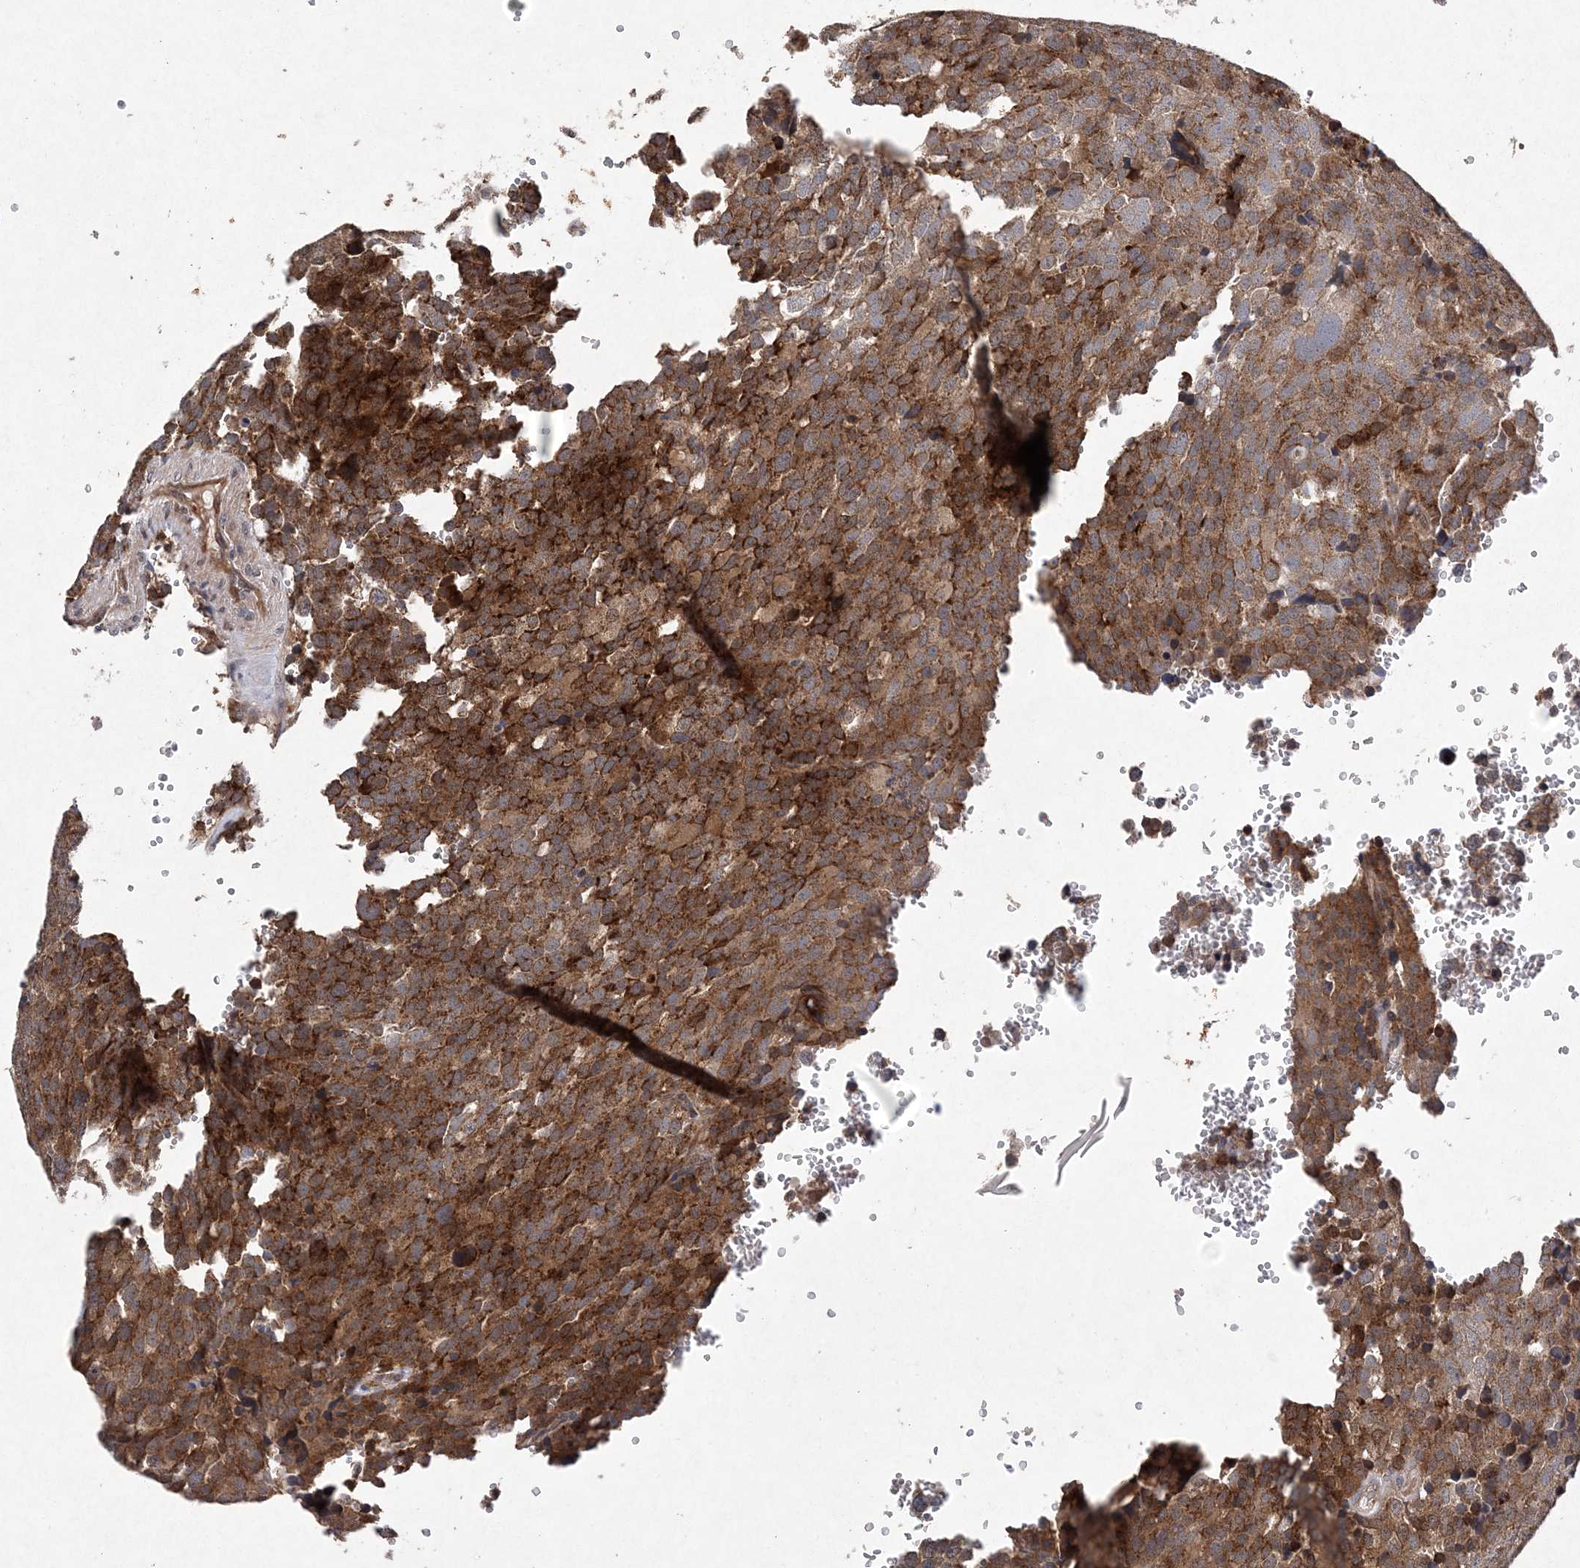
{"staining": {"intensity": "strong", "quantity": ">75%", "location": "cytoplasmic/membranous"}, "tissue": "testis cancer", "cell_type": "Tumor cells", "image_type": "cancer", "snomed": [{"axis": "morphology", "description": "Seminoma, NOS"}, {"axis": "topography", "description": "Testis"}], "caption": "Protein staining exhibits strong cytoplasmic/membranous expression in approximately >75% of tumor cells in testis seminoma.", "gene": "PROSER1", "patient": {"sex": "male", "age": 71}}